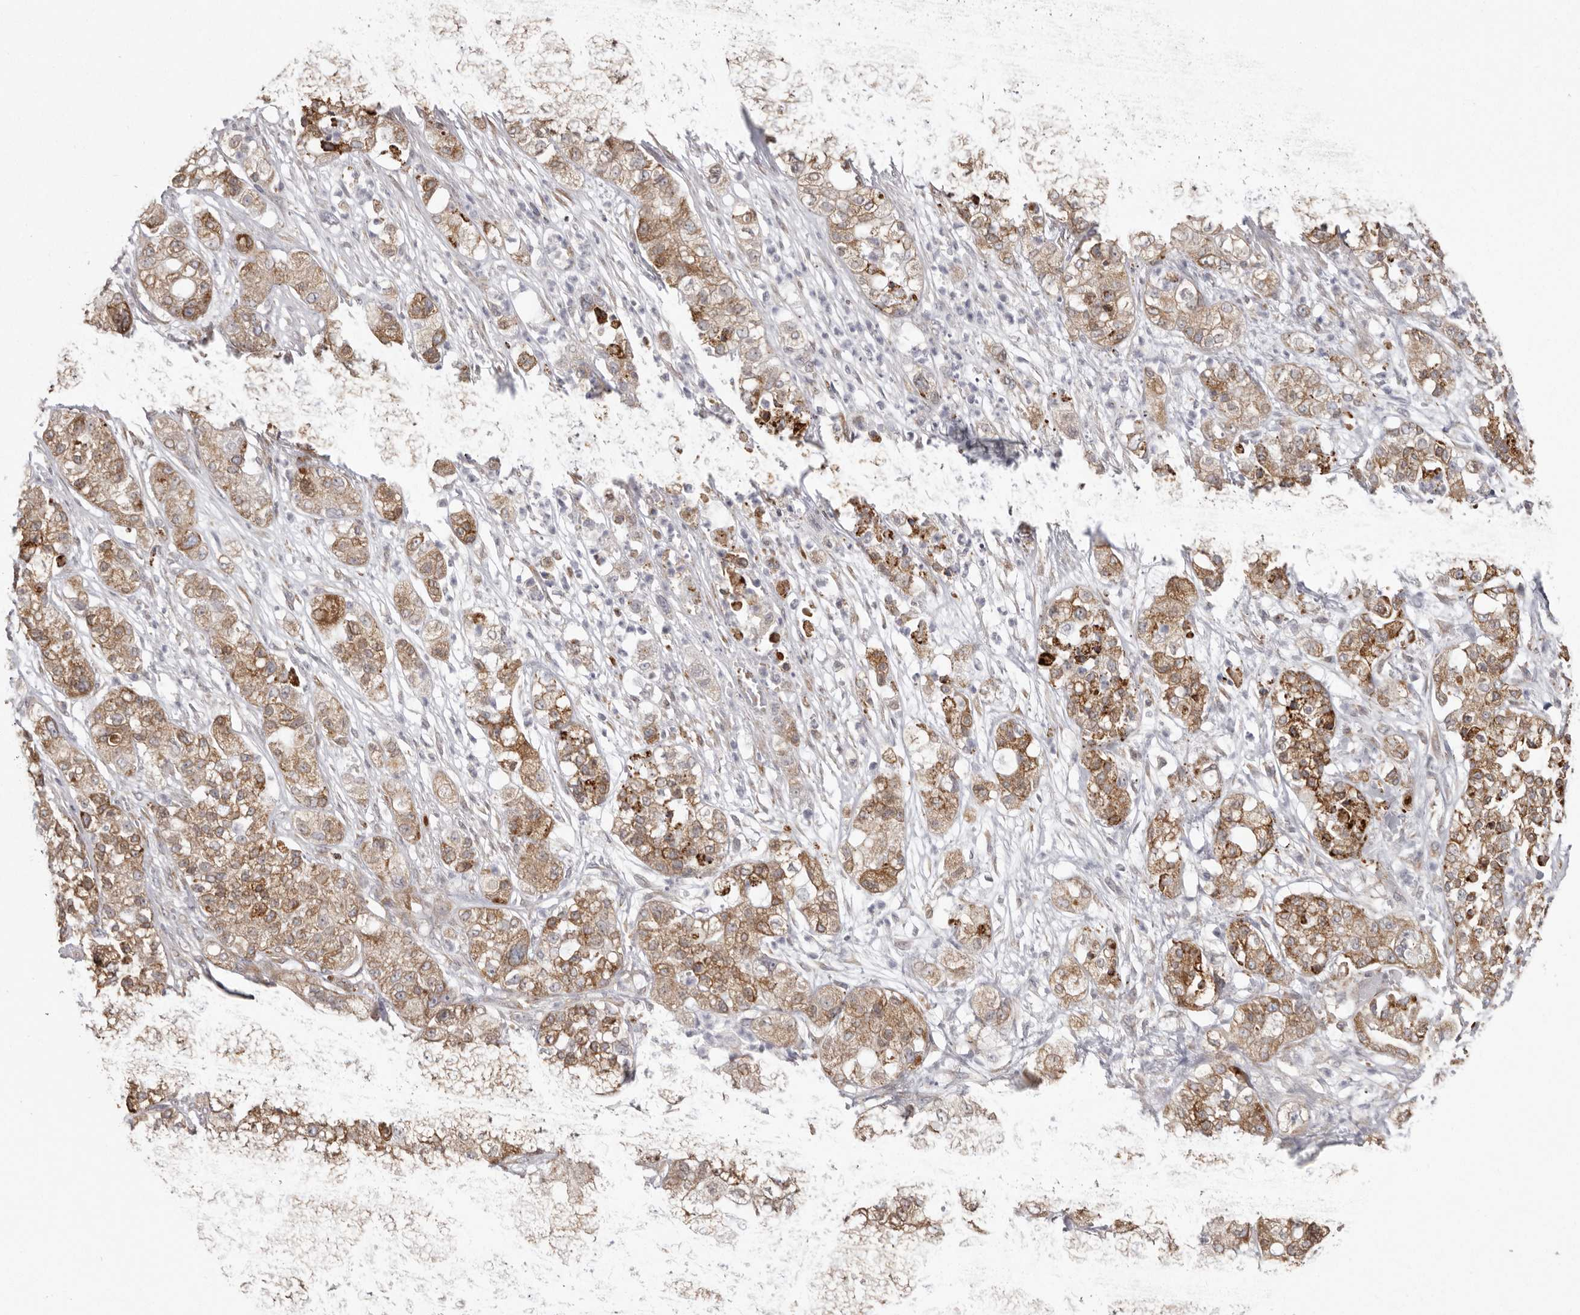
{"staining": {"intensity": "moderate", "quantity": ">75%", "location": "cytoplasmic/membranous"}, "tissue": "pancreatic cancer", "cell_type": "Tumor cells", "image_type": "cancer", "snomed": [{"axis": "morphology", "description": "Adenocarcinoma, NOS"}, {"axis": "topography", "description": "Pancreas"}], "caption": "Protein staining displays moderate cytoplasmic/membranous expression in approximately >75% of tumor cells in pancreatic adenocarcinoma.", "gene": "NUP43", "patient": {"sex": "female", "age": 78}}